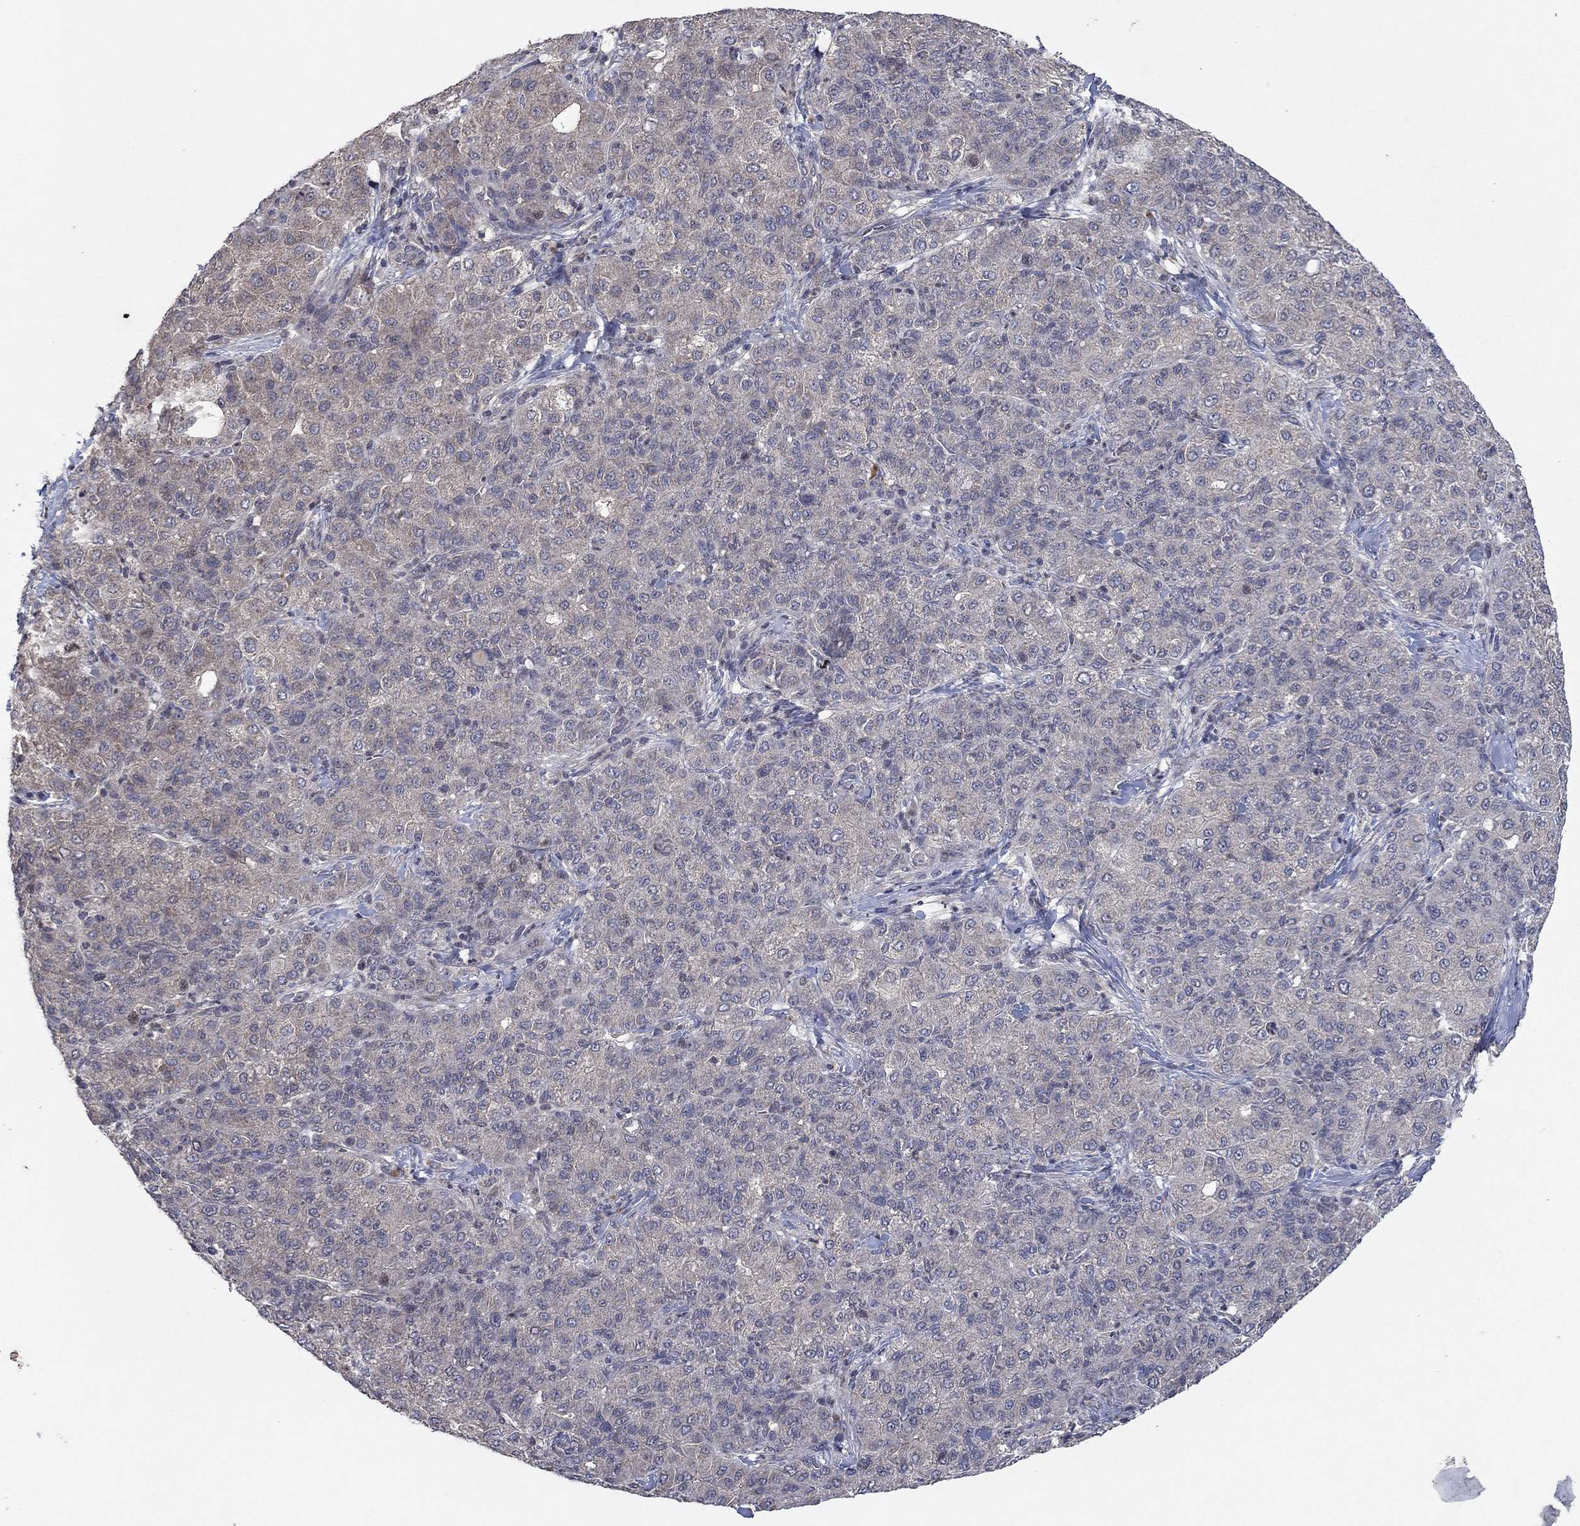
{"staining": {"intensity": "negative", "quantity": "none", "location": "none"}, "tissue": "liver cancer", "cell_type": "Tumor cells", "image_type": "cancer", "snomed": [{"axis": "morphology", "description": "Carcinoma, Hepatocellular, NOS"}, {"axis": "topography", "description": "Liver"}], "caption": "This is a histopathology image of immunohistochemistry (IHC) staining of liver hepatocellular carcinoma, which shows no positivity in tumor cells.", "gene": "IL4", "patient": {"sex": "male", "age": 65}}